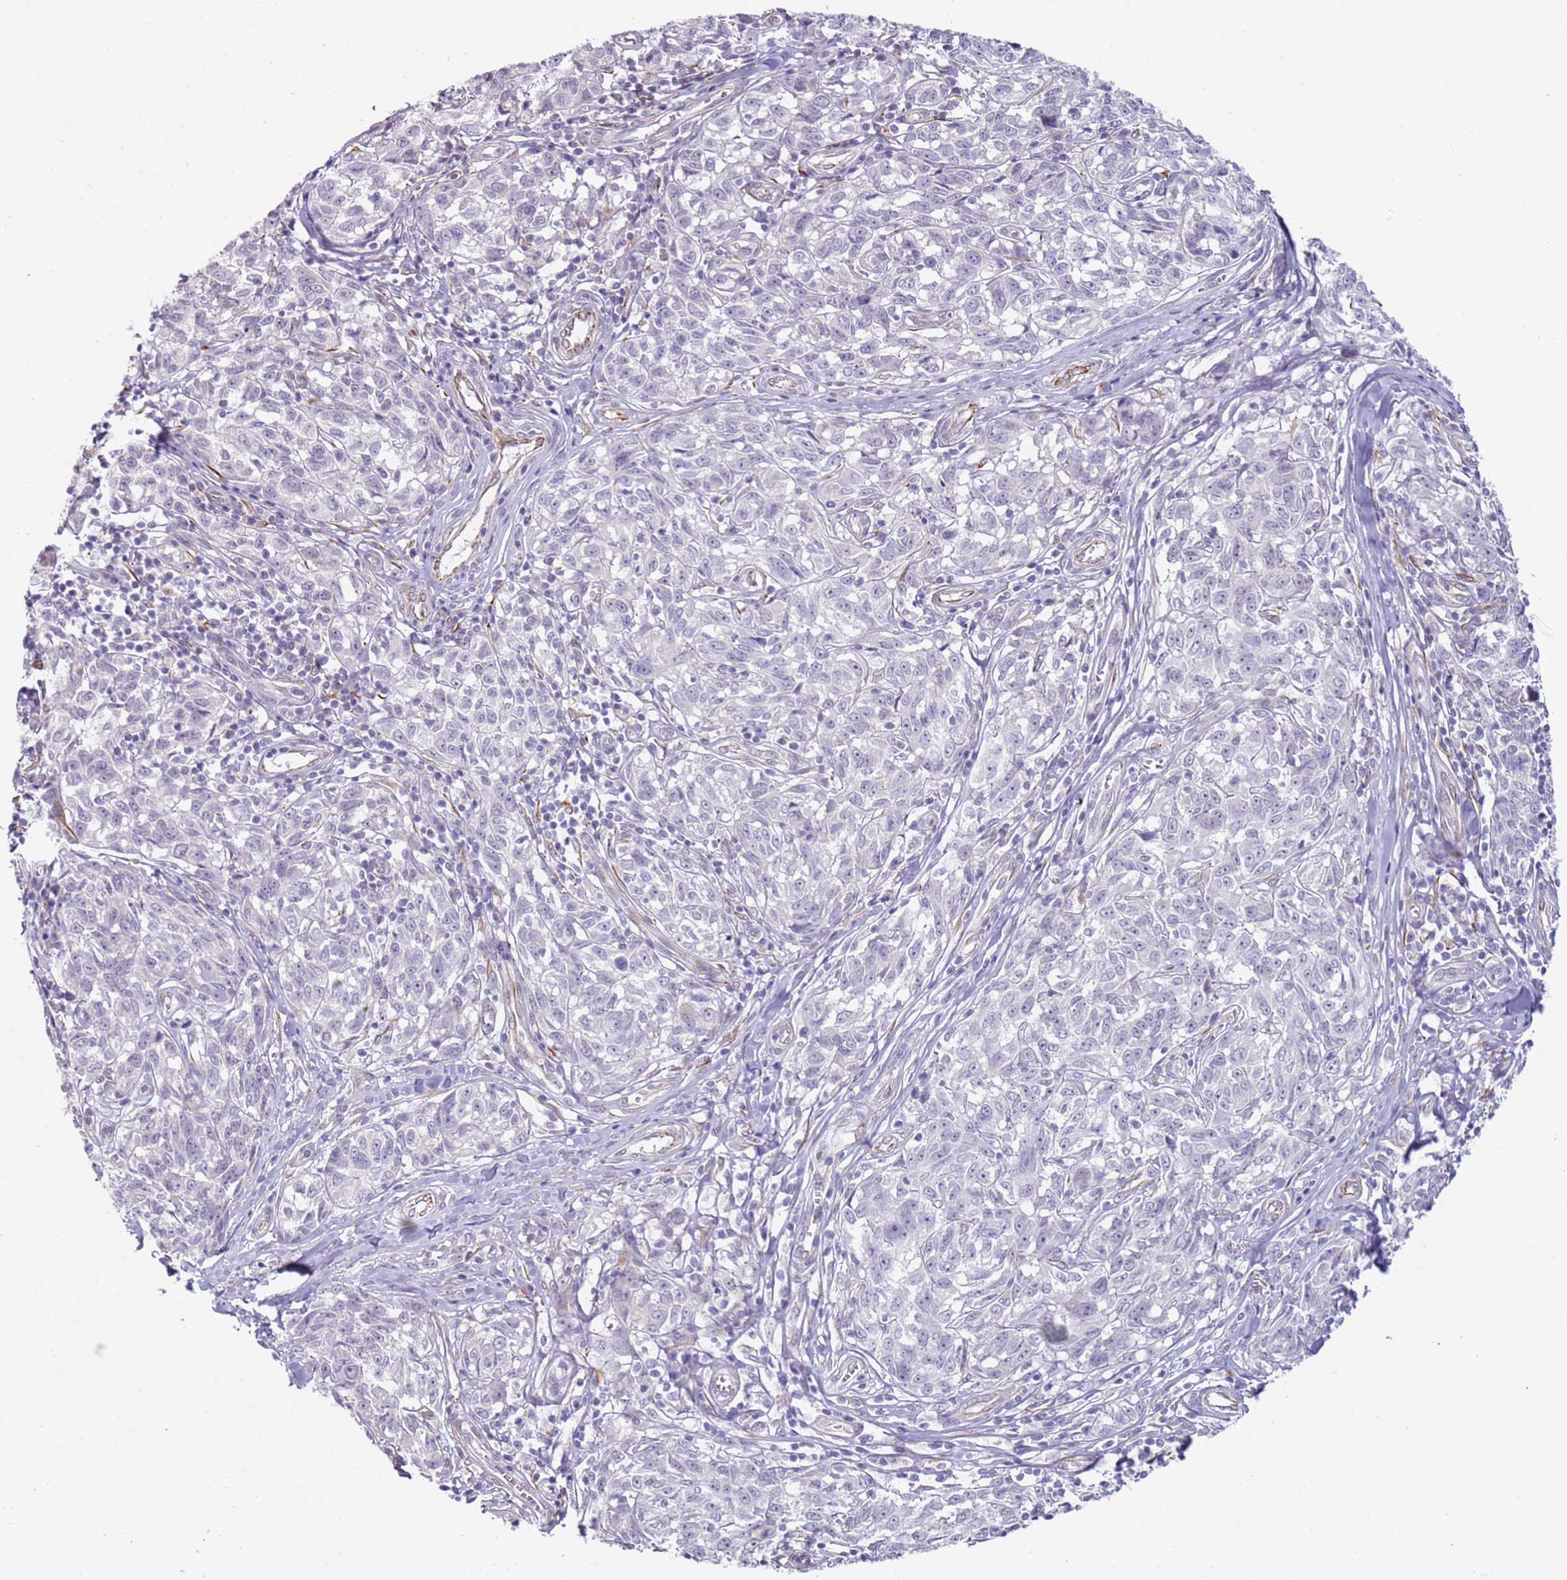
{"staining": {"intensity": "negative", "quantity": "none", "location": "none"}, "tissue": "melanoma", "cell_type": "Tumor cells", "image_type": "cancer", "snomed": [{"axis": "morphology", "description": "Normal tissue, NOS"}, {"axis": "morphology", "description": "Malignant melanoma, NOS"}, {"axis": "topography", "description": "Skin"}], "caption": "The immunohistochemistry histopathology image has no significant expression in tumor cells of melanoma tissue. (Brightfield microscopy of DAB (3,3'-diaminobenzidine) IHC at high magnification).", "gene": "NBPF3", "patient": {"sex": "female", "age": 64}}